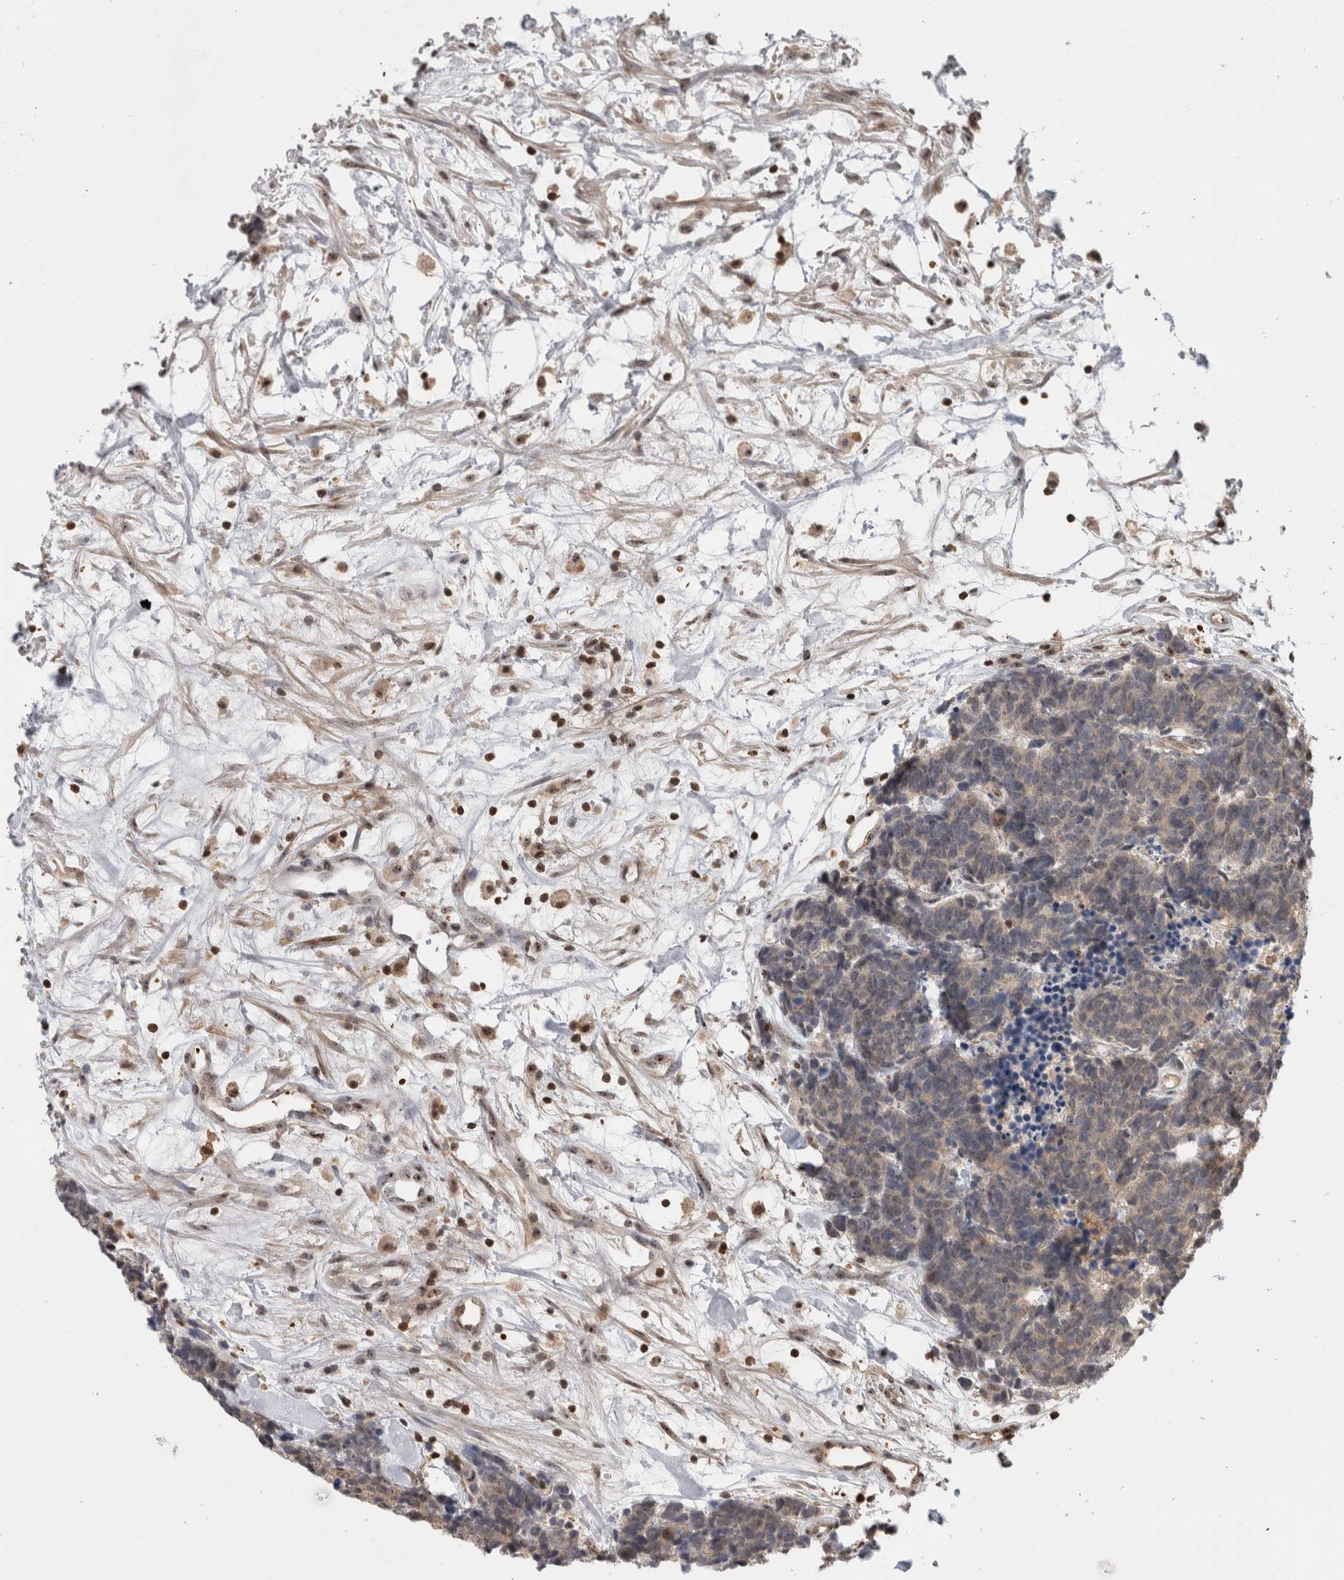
{"staining": {"intensity": "weak", "quantity": "25%-75%", "location": "cytoplasmic/membranous,nuclear"}, "tissue": "carcinoid", "cell_type": "Tumor cells", "image_type": "cancer", "snomed": [{"axis": "morphology", "description": "Carcinoma, NOS"}, {"axis": "morphology", "description": "Carcinoid, malignant, NOS"}, {"axis": "topography", "description": "Urinary bladder"}], "caption": "IHC (DAB) staining of carcinoid displays weak cytoplasmic/membranous and nuclear protein positivity in approximately 25%-75% of tumor cells.", "gene": "TDRD7", "patient": {"sex": "male", "age": 57}}